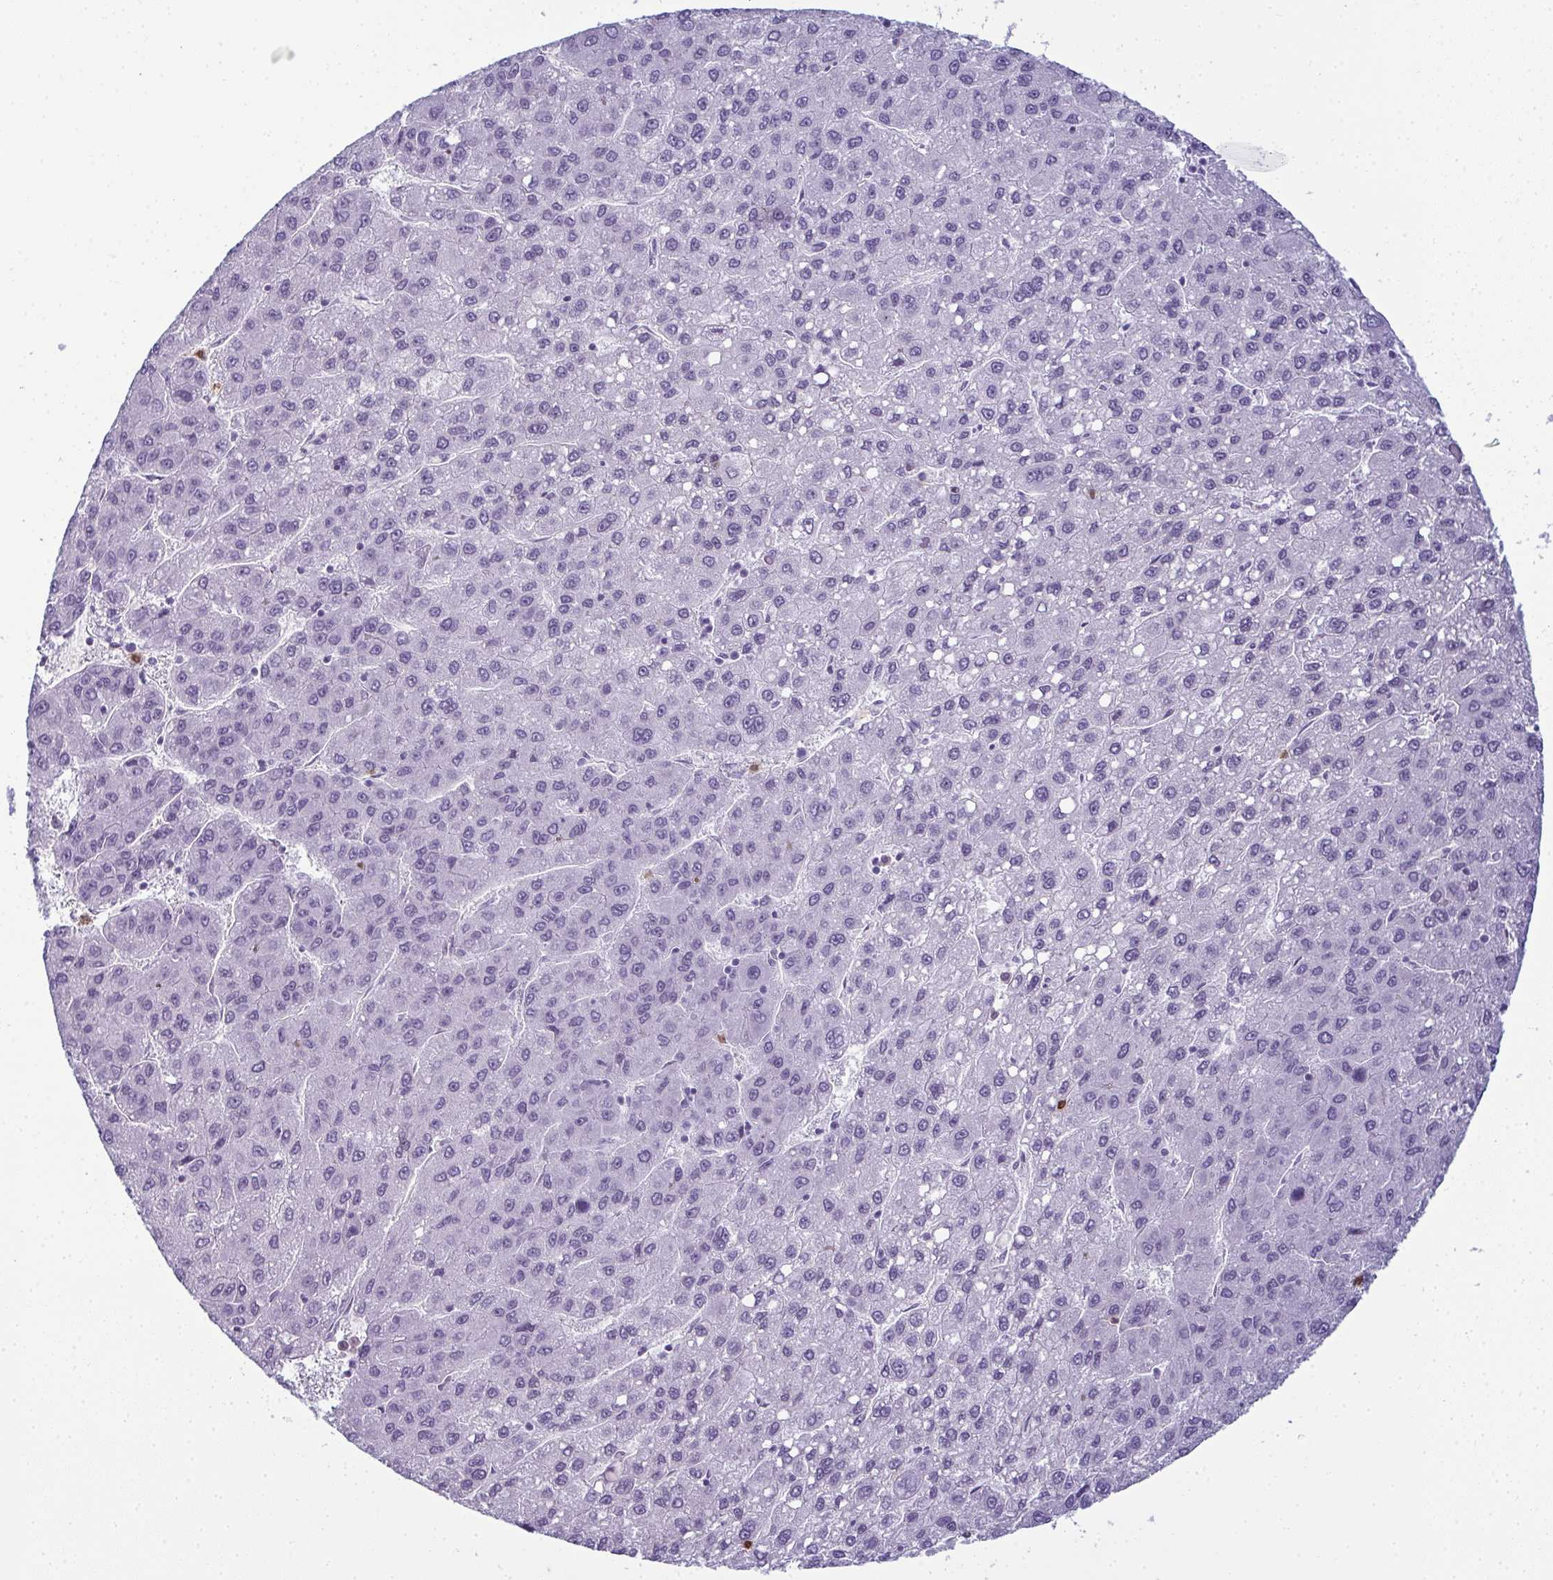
{"staining": {"intensity": "negative", "quantity": "none", "location": "none"}, "tissue": "liver cancer", "cell_type": "Tumor cells", "image_type": "cancer", "snomed": [{"axis": "morphology", "description": "Carcinoma, Hepatocellular, NOS"}, {"axis": "topography", "description": "Liver"}], "caption": "There is no significant expression in tumor cells of liver cancer (hepatocellular carcinoma).", "gene": "CDA", "patient": {"sex": "female", "age": 82}}